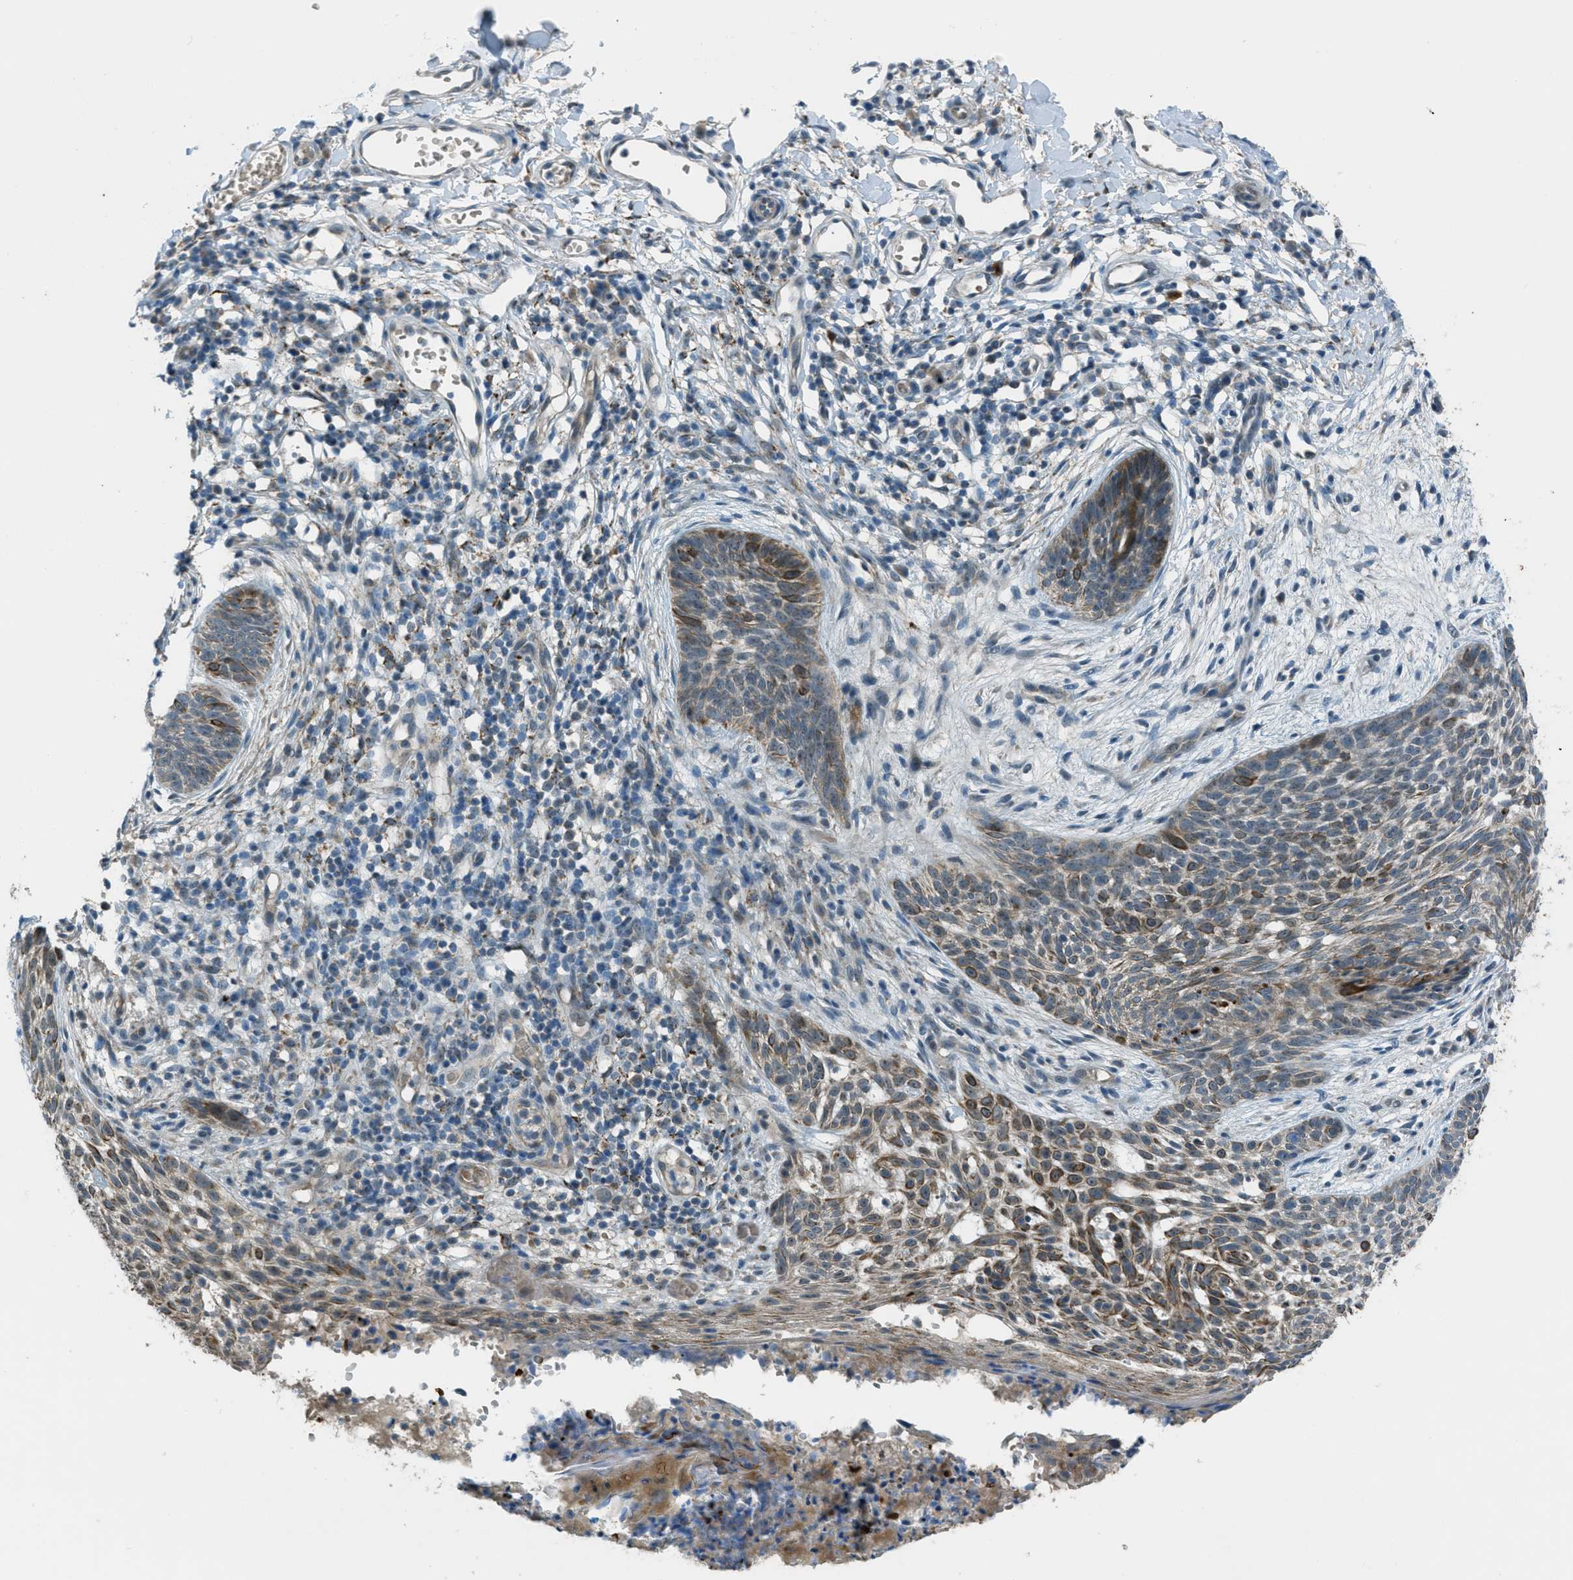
{"staining": {"intensity": "moderate", "quantity": "25%-75%", "location": "cytoplasmic/membranous"}, "tissue": "skin cancer", "cell_type": "Tumor cells", "image_type": "cancer", "snomed": [{"axis": "morphology", "description": "Basal cell carcinoma"}, {"axis": "topography", "description": "Skin"}], "caption": "Immunohistochemistry (IHC) staining of skin cancer (basal cell carcinoma), which demonstrates medium levels of moderate cytoplasmic/membranous staining in about 25%-75% of tumor cells indicating moderate cytoplasmic/membranous protein expression. The staining was performed using DAB (3,3'-diaminobenzidine) (brown) for protein detection and nuclei were counterstained in hematoxylin (blue).", "gene": "CDON", "patient": {"sex": "female", "age": 59}}